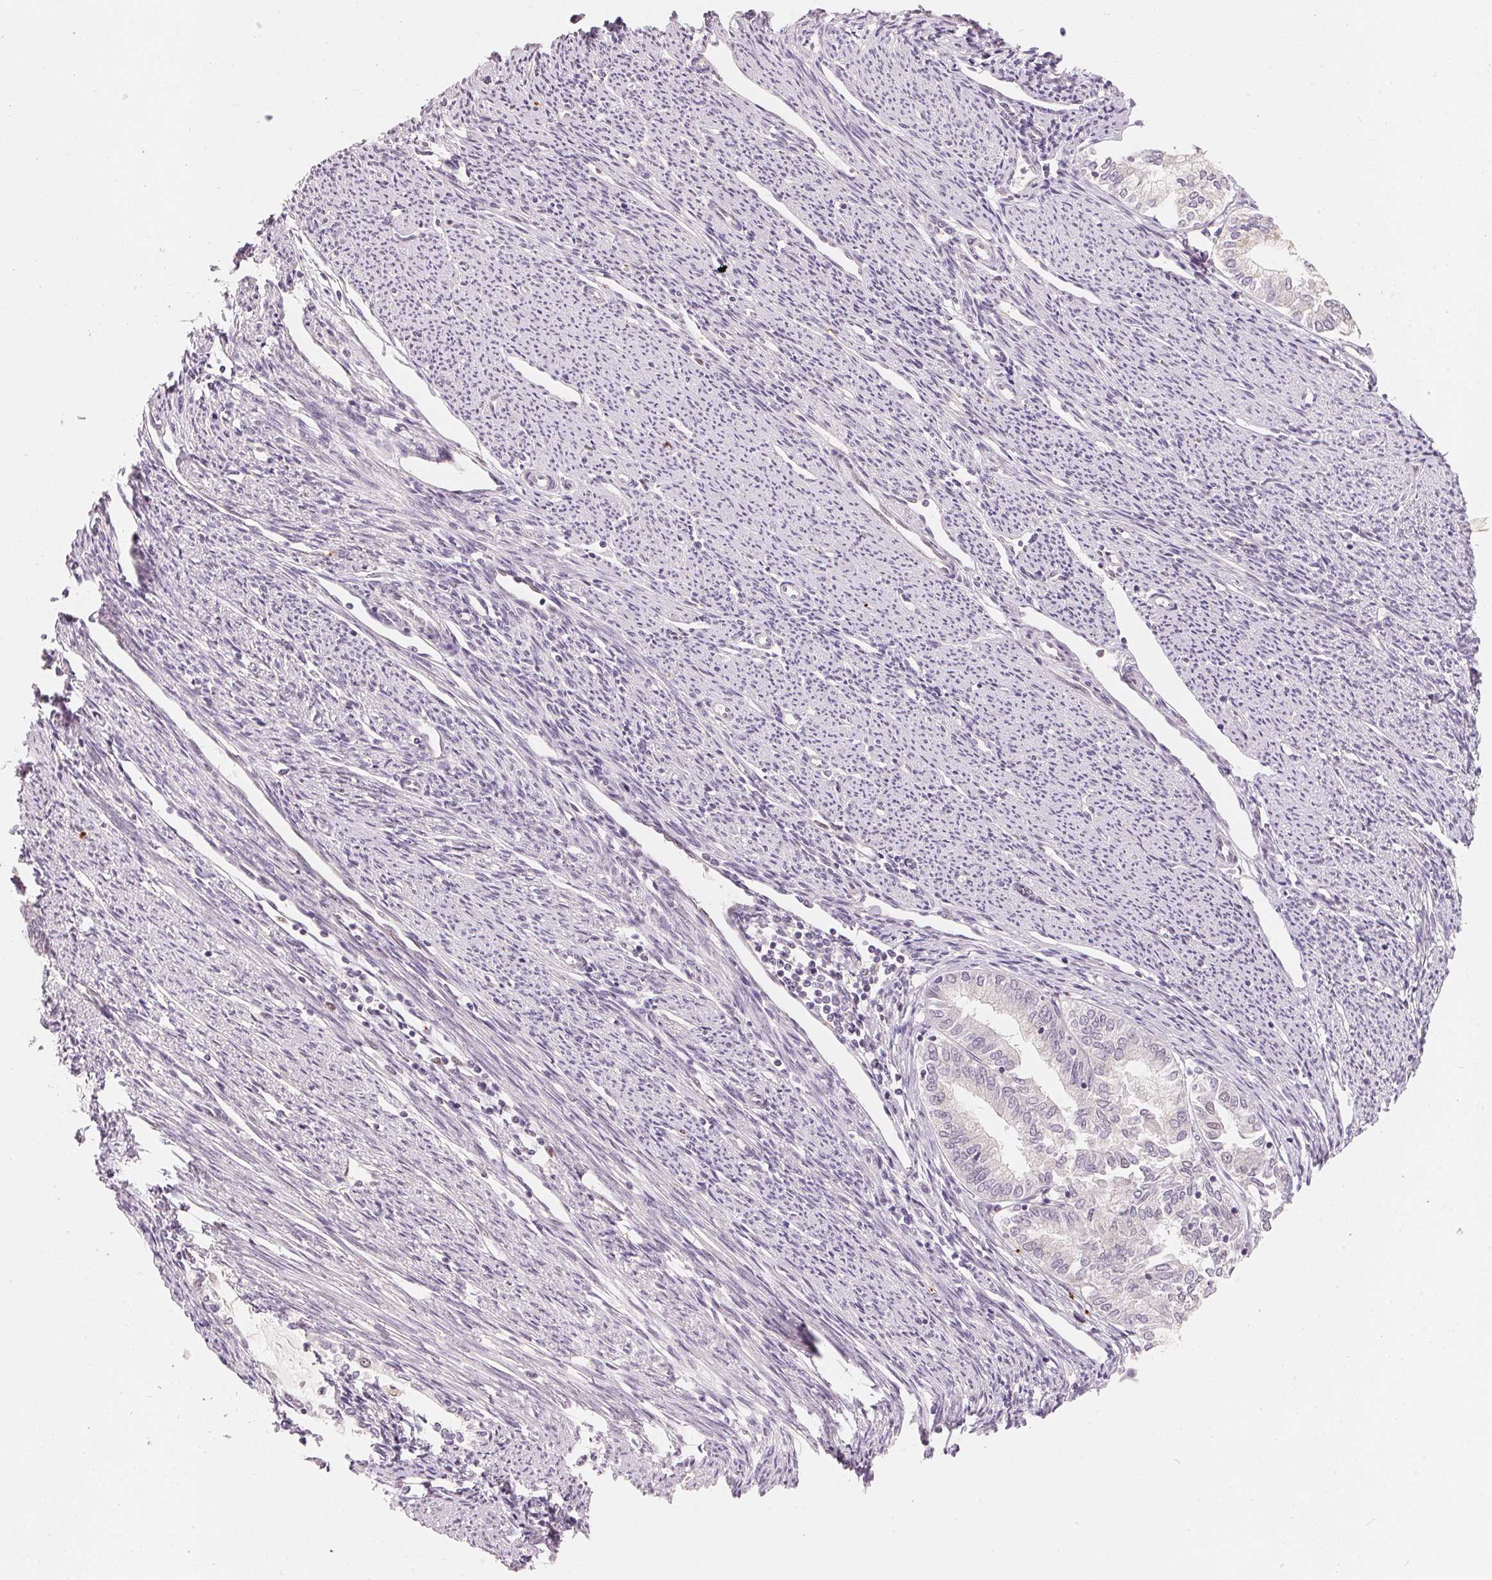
{"staining": {"intensity": "negative", "quantity": "none", "location": "none"}, "tissue": "endometrial cancer", "cell_type": "Tumor cells", "image_type": "cancer", "snomed": [{"axis": "morphology", "description": "Adenocarcinoma, NOS"}, {"axis": "topography", "description": "Endometrium"}], "caption": "Human adenocarcinoma (endometrial) stained for a protein using immunohistochemistry (IHC) shows no staining in tumor cells.", "gene": "ARHGAP22", "patient": {"sex": "female", "age": 79}}